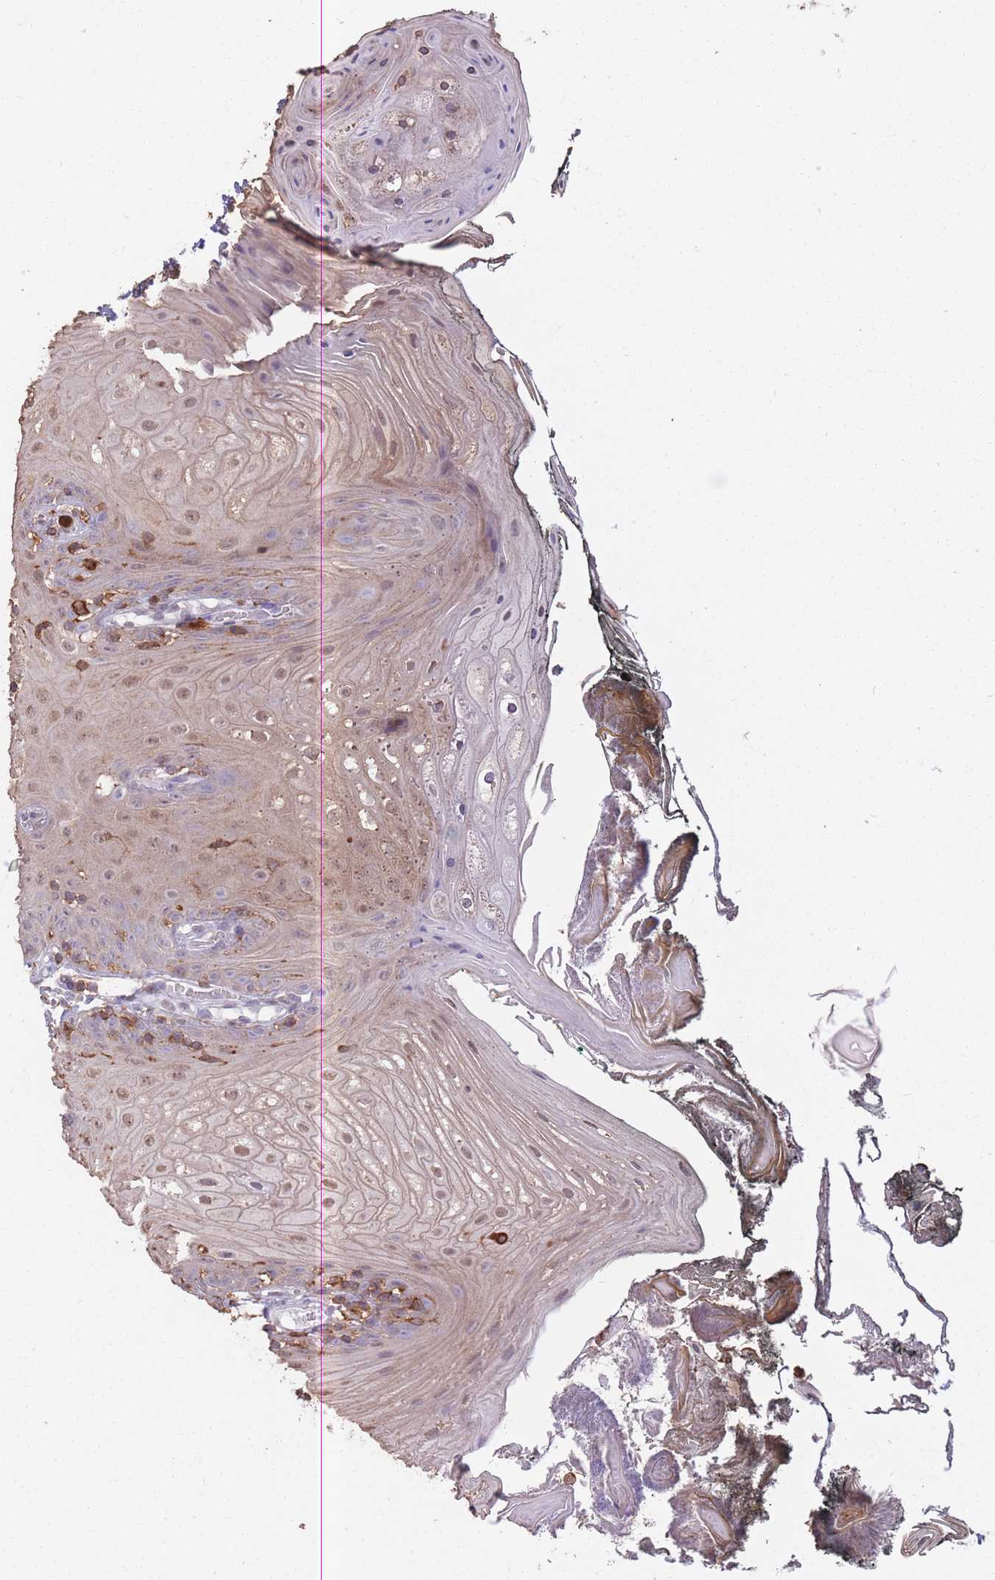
{"staining": {"intensity": "weak", "quantity": "<25%", "location": "cytoplasmic/membranous,nuclear"}, "tissue": "oral mucosa", "cell_type": "Squamous epithelial cells", "image_type": "normal", "snomed": [{"axis": "morphology", "description": "Normal tissue, NOS"}, {"axis": "morphology", "description": "Squamous cell carcinoma, NOS"}, {"axis": "topography", "description": "Oral tissue"}, {"axis": "topography", "description": "Head-Neck"}], "caption": "Immunohistochemical staining of benign oral mucosa shows no significant expression in squamous epithelial cells.", "gene": "GMIP", "patient": {"sex": "female", "age": 81}}